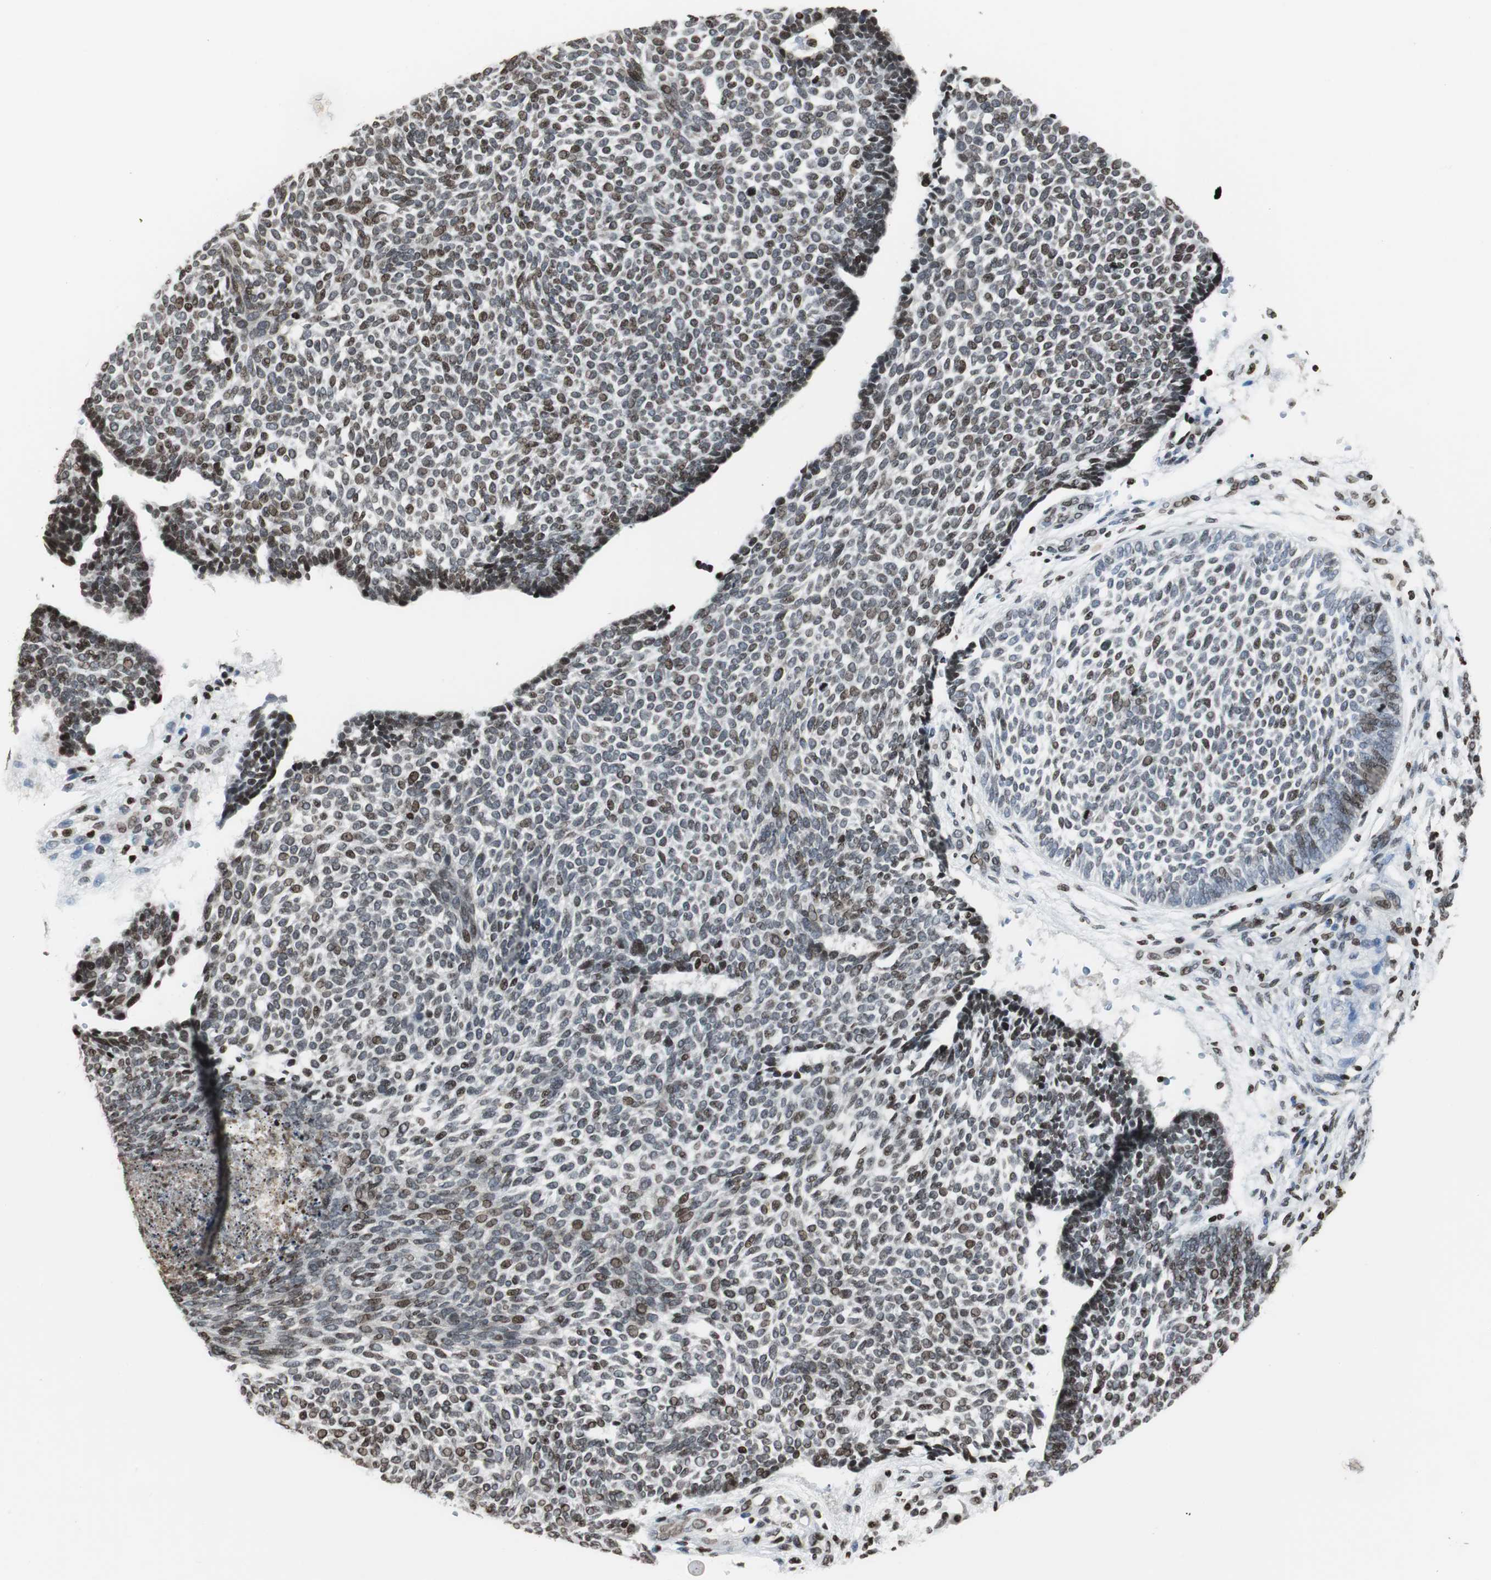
{"staining": {"intensity": "moderate", "quantity": "25%-75%", "location": "nuclear"}, "tissue": "skin cancer", "cell_type": "Tumor cells", "image_type": "cancer", "snomed": [{"axis": "morphology", "description": "Normal tissue, NOS"}, {"axis": "morphology", "description": "Basal cell carcinoma"}, {"axis": "topography", "description": "Skin"}], "caption": "About 25%-75% of tumor cells in human skin basal cell carcinoma reveal moderate nuclear protein positivity as visualized by brown immunohistochemical staining.", "gene": "PAXIP1", "patient": {"sex": "male", "age": 87}}